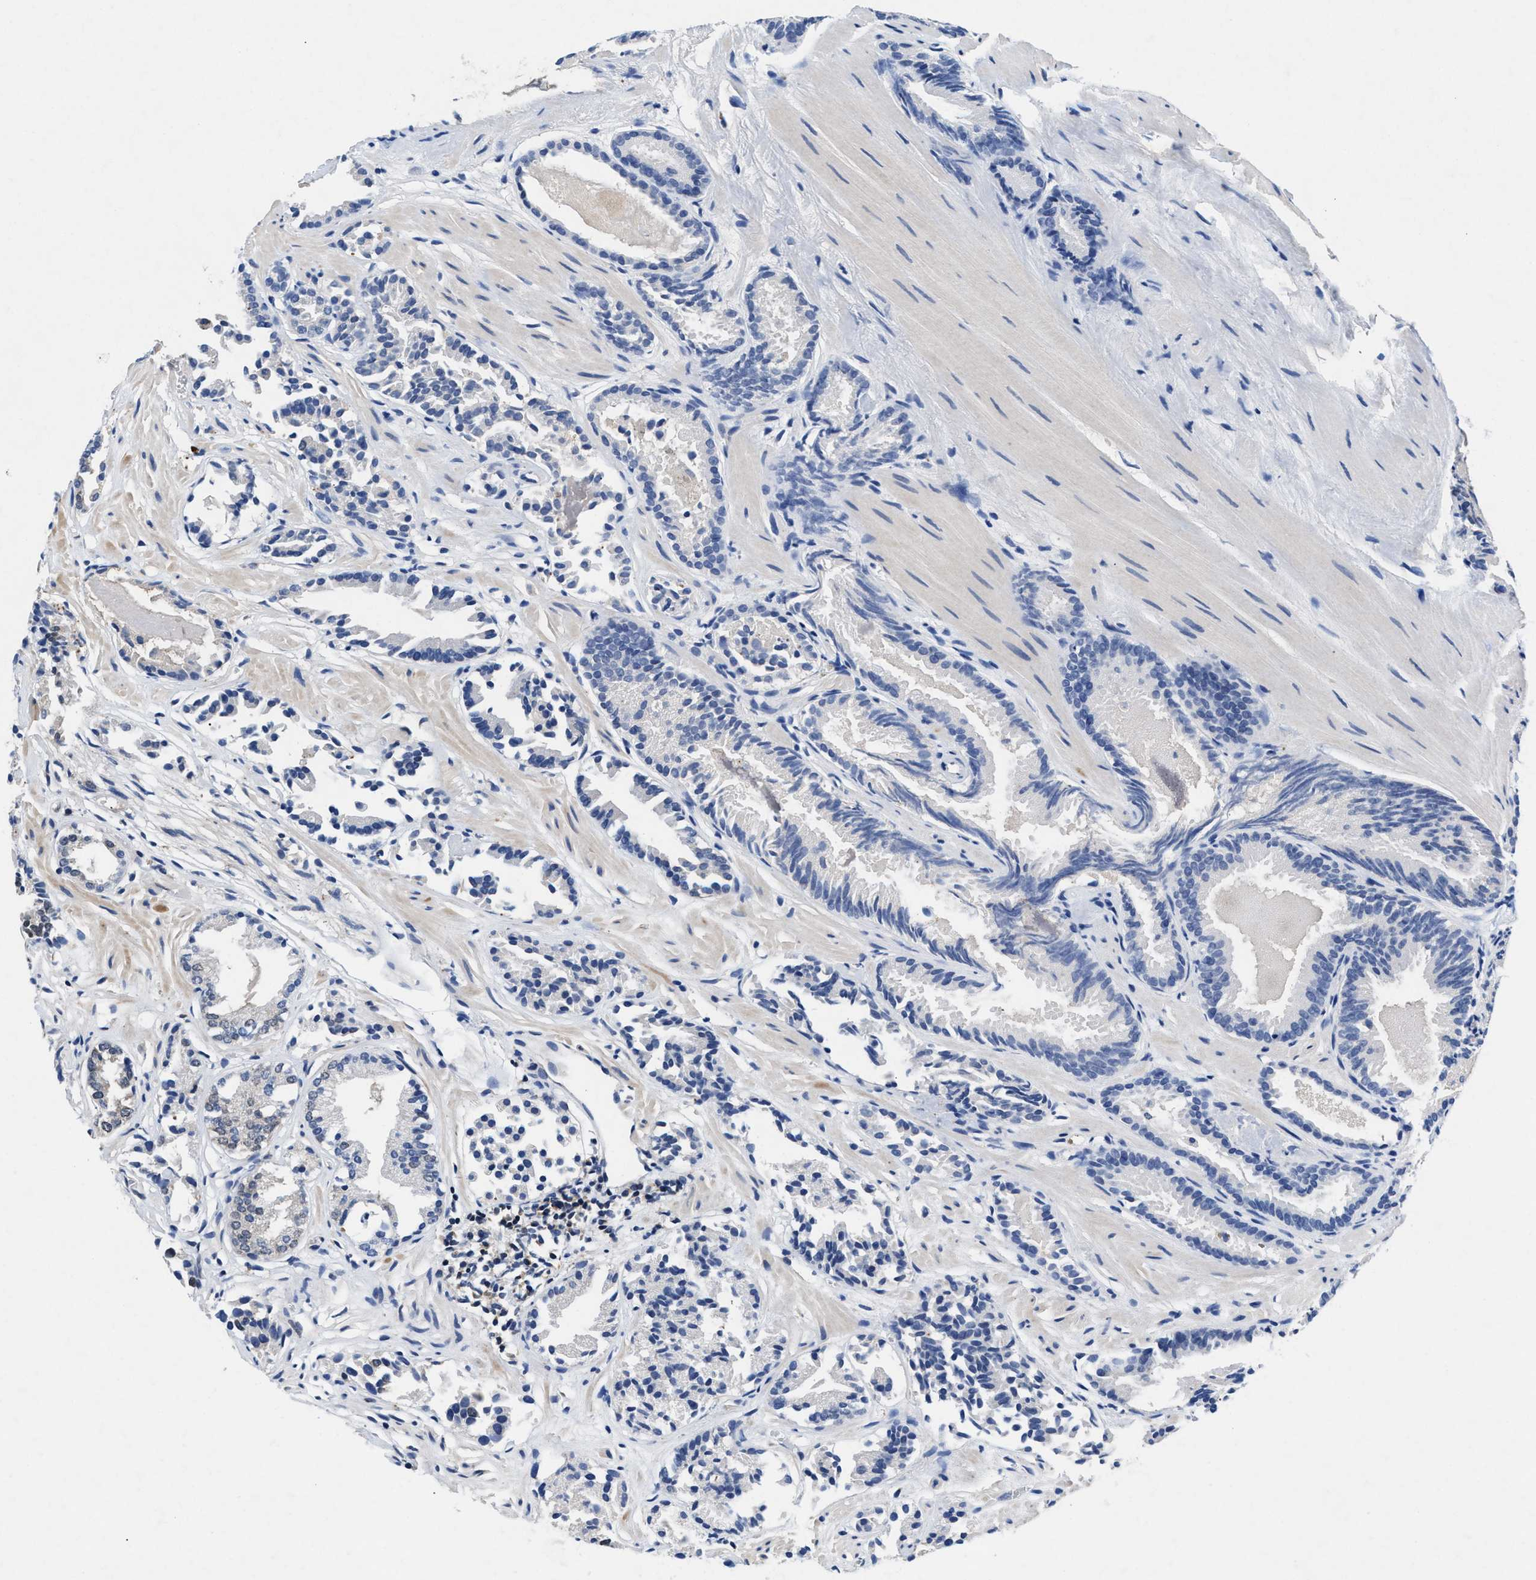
{"staining": {"intensity": "negative", "quantity": "none", "location": "none"}, "tissue": "prostate cancer", "cell_type": "Tumor cells", "image_type": "cancer", "snomed": [{"axis": "morphology", "description": "Adenocarcinoma, Low grade"}, {"axis": "topography", "description": "Prostate"}], "caption": "The image exhibits no significant expression in tumor cells of low-grade adenocarcinoma (prostate).", "gene": "WDR81", "patient": {"sex": "male", "age": 51}}